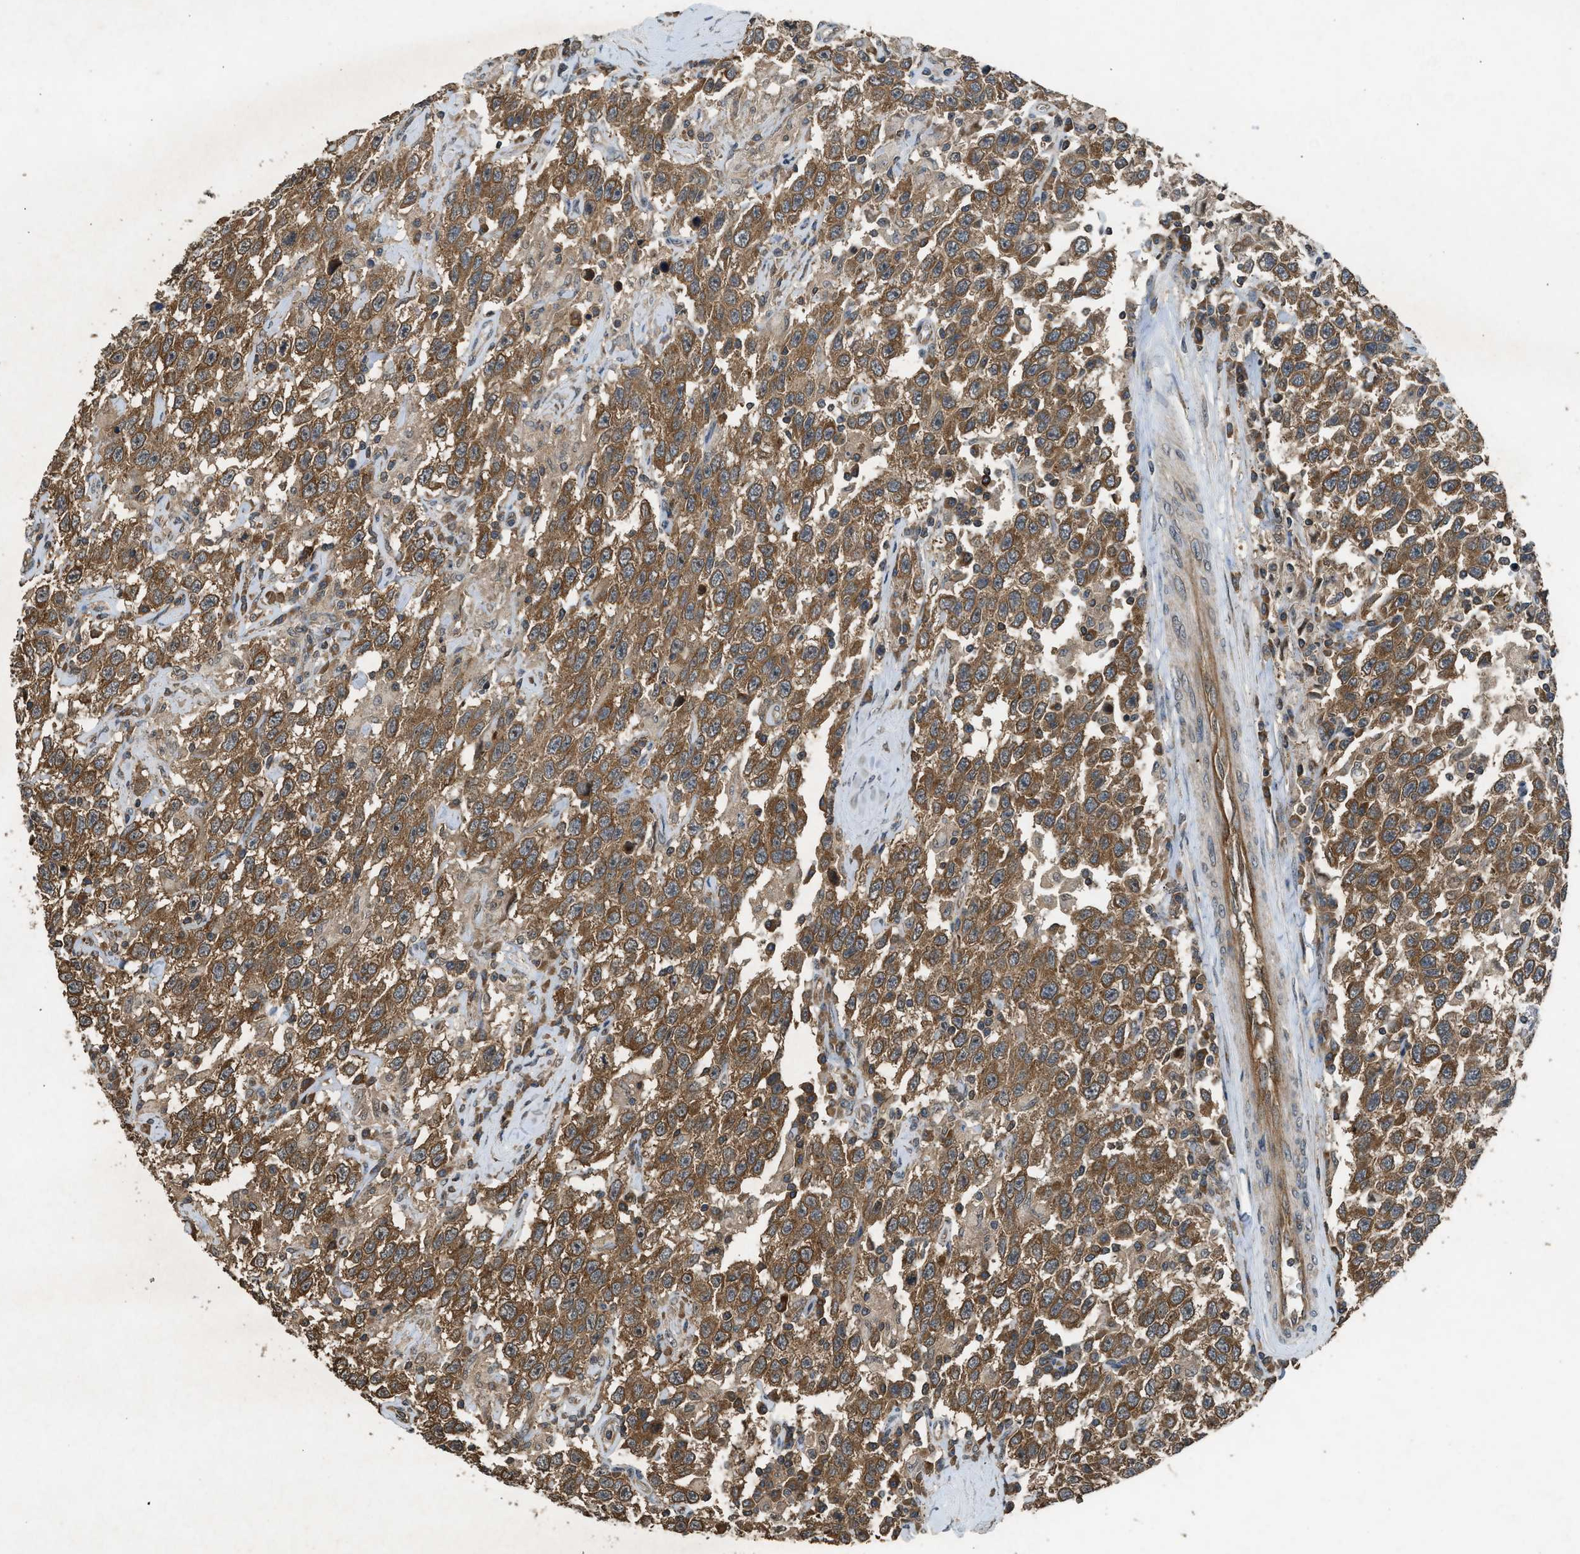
{"staining": {"intensity": "strong", "quantity": ">75%", "location": "cytoplasmic/membranous"}, "tissue": "testis cancer", "cell_type": "Tumor cells", "image_type": "cancer", "snomed": [{"axis": "morphology", "description": "Seminoma, NOS"}, {"axis": "topography", "description": "Testis"}], "caption": "A high-resolution histopathology image shows immunohistochemistry (IHC) staining of seminoma (testis), which displays strong cytoplasmic/membranous staining in approximately >75% of tumor cells.", "gene": "HIP1R", "patient": {"sex": "male", "age": 41}}